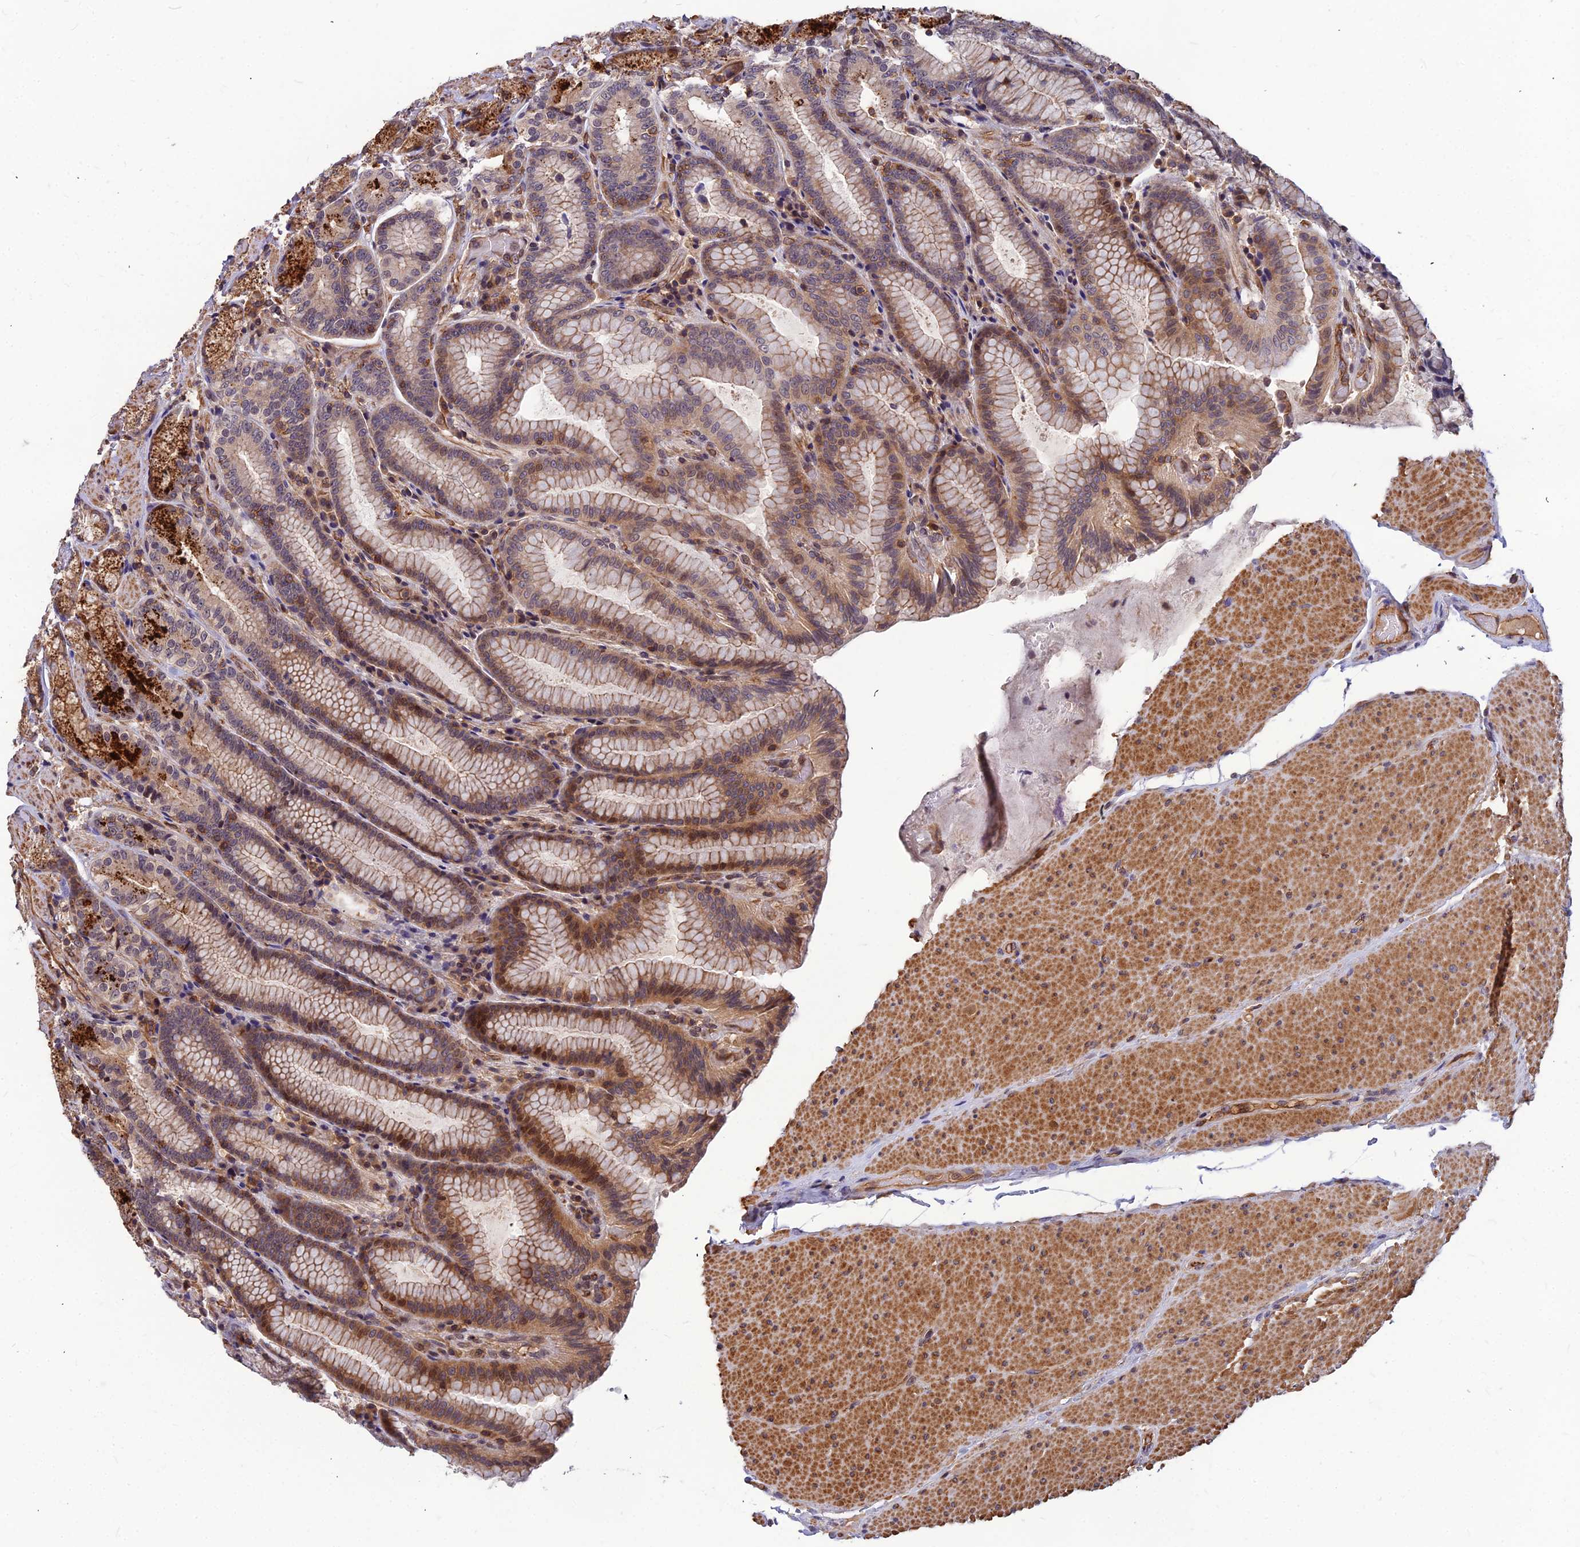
{"staining": {"intensity": "moderate", "quantity": "25%-75%", "location": "cytoplasmic/membranous,nuclear"}, "tissue": "stomach", "cell_type": "Glandular cells", "image_type": "normal", "snomed": [{"axis": "morphology", "description": "Normal tissue, NOS"}, {"axis": "topography", "description": "Stomach, upper"}, {"axis": "topography", "description": "Stomach, lower"}], "caption": "A medium amount of moderate cytoplasmic/membranous,nuclear expression is present in about 25%-75% of glandular cells in unremarkable stomach. (IHC, brightfield microscopy, high magnification).", "gene": "ZNF467", "patient": {"sex": "female", "age": 76}}